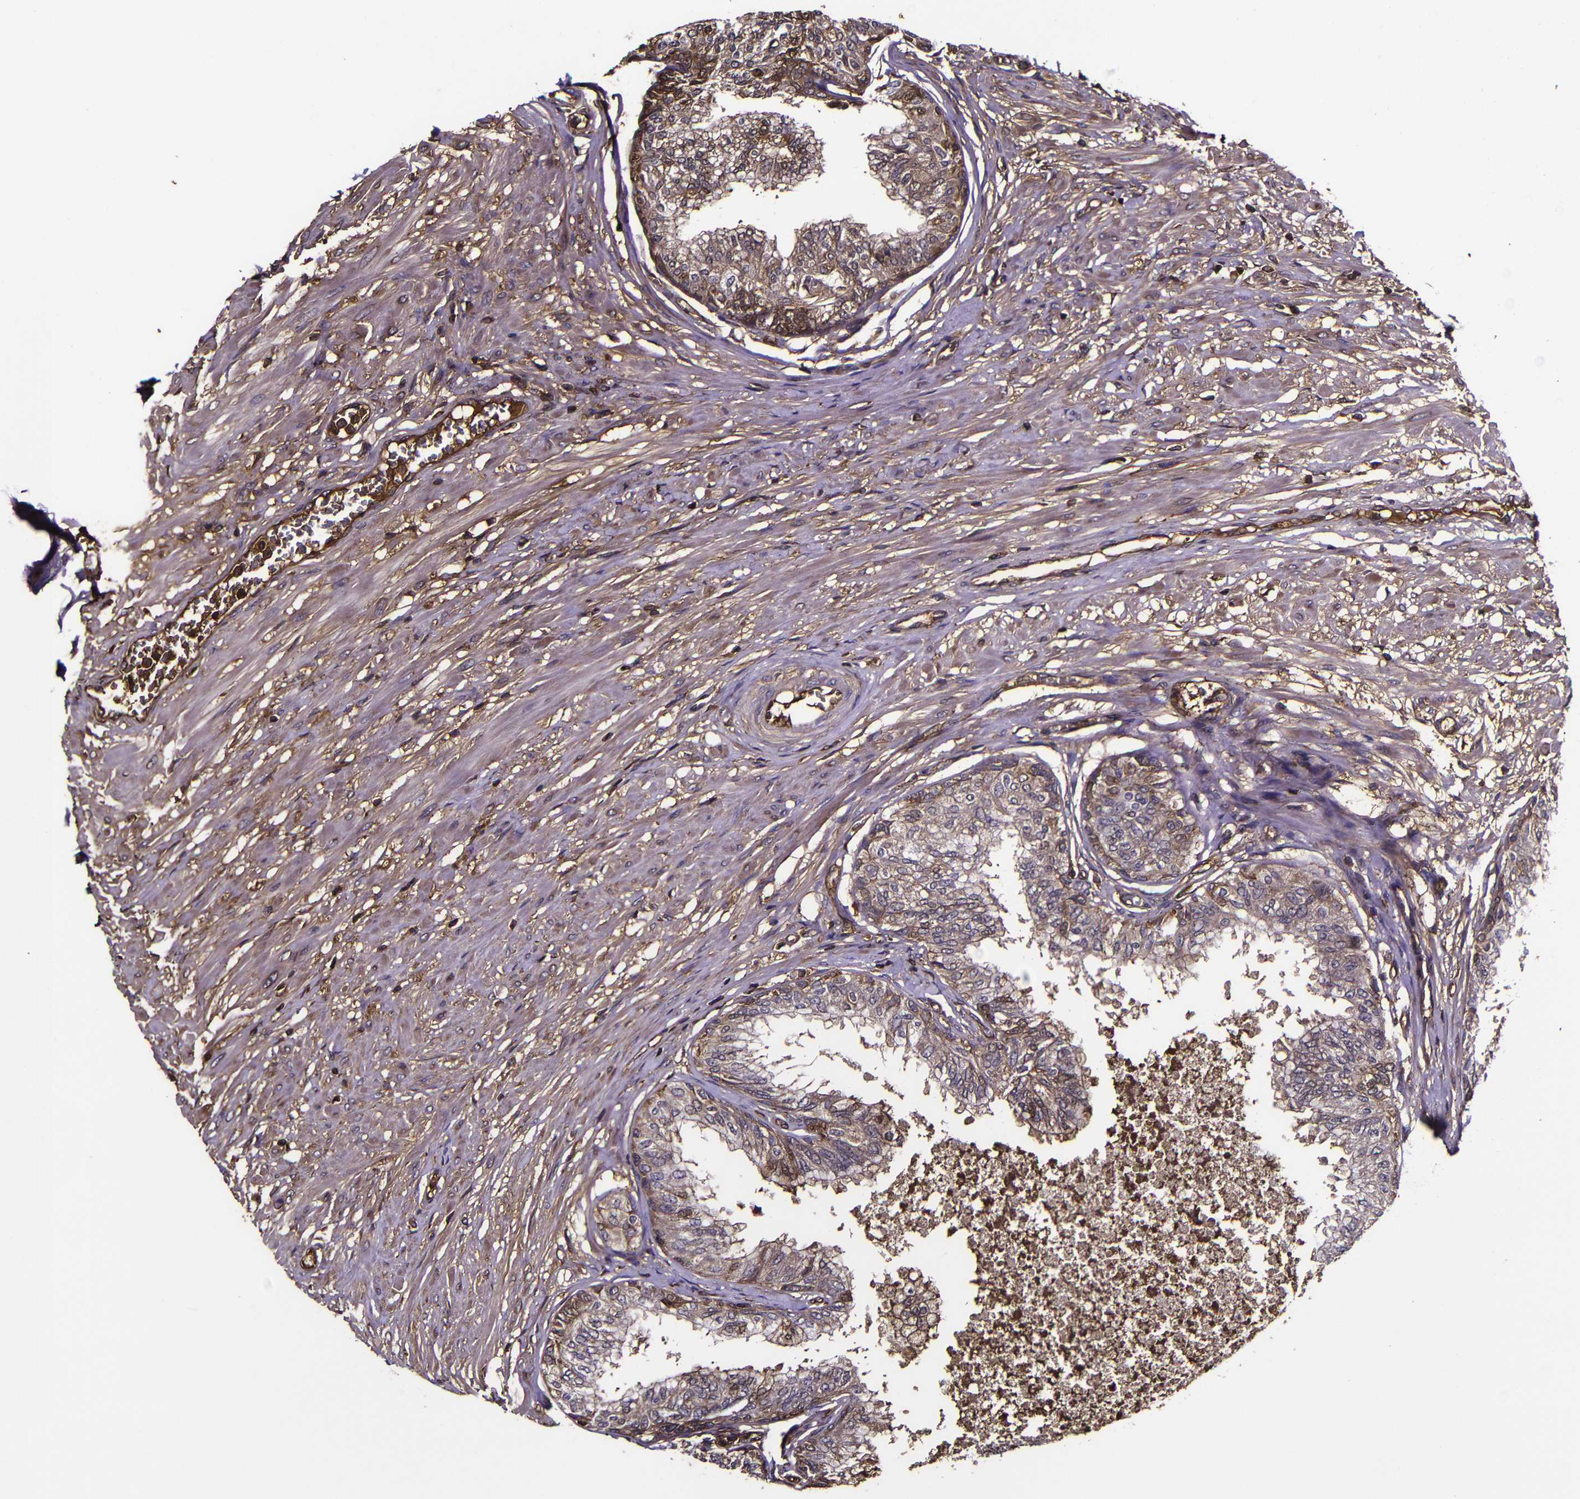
{"staining": {"intensity": "moderate", "quantity": ">75%", "location": "cytoplasmic/membranous"}, "tissue": "prostate", "cell_type": "Glandular cells", "image_type": "normal", "snomed": [{"axis": "morphology", "description": "Normal tissue, NOS"}, {"axis": "topography", "description": "Prostate"}, {"axis": "topography", "description": "Seminal veicle"}], "caption": "Immunohistochemical staining of normal human prostate reveals medium levels of moderate cytoplasmic/membranous positivity in about >75% of glandular cells.", "gene": "MSN", "patient": {"sex": "male", "age": 60}}